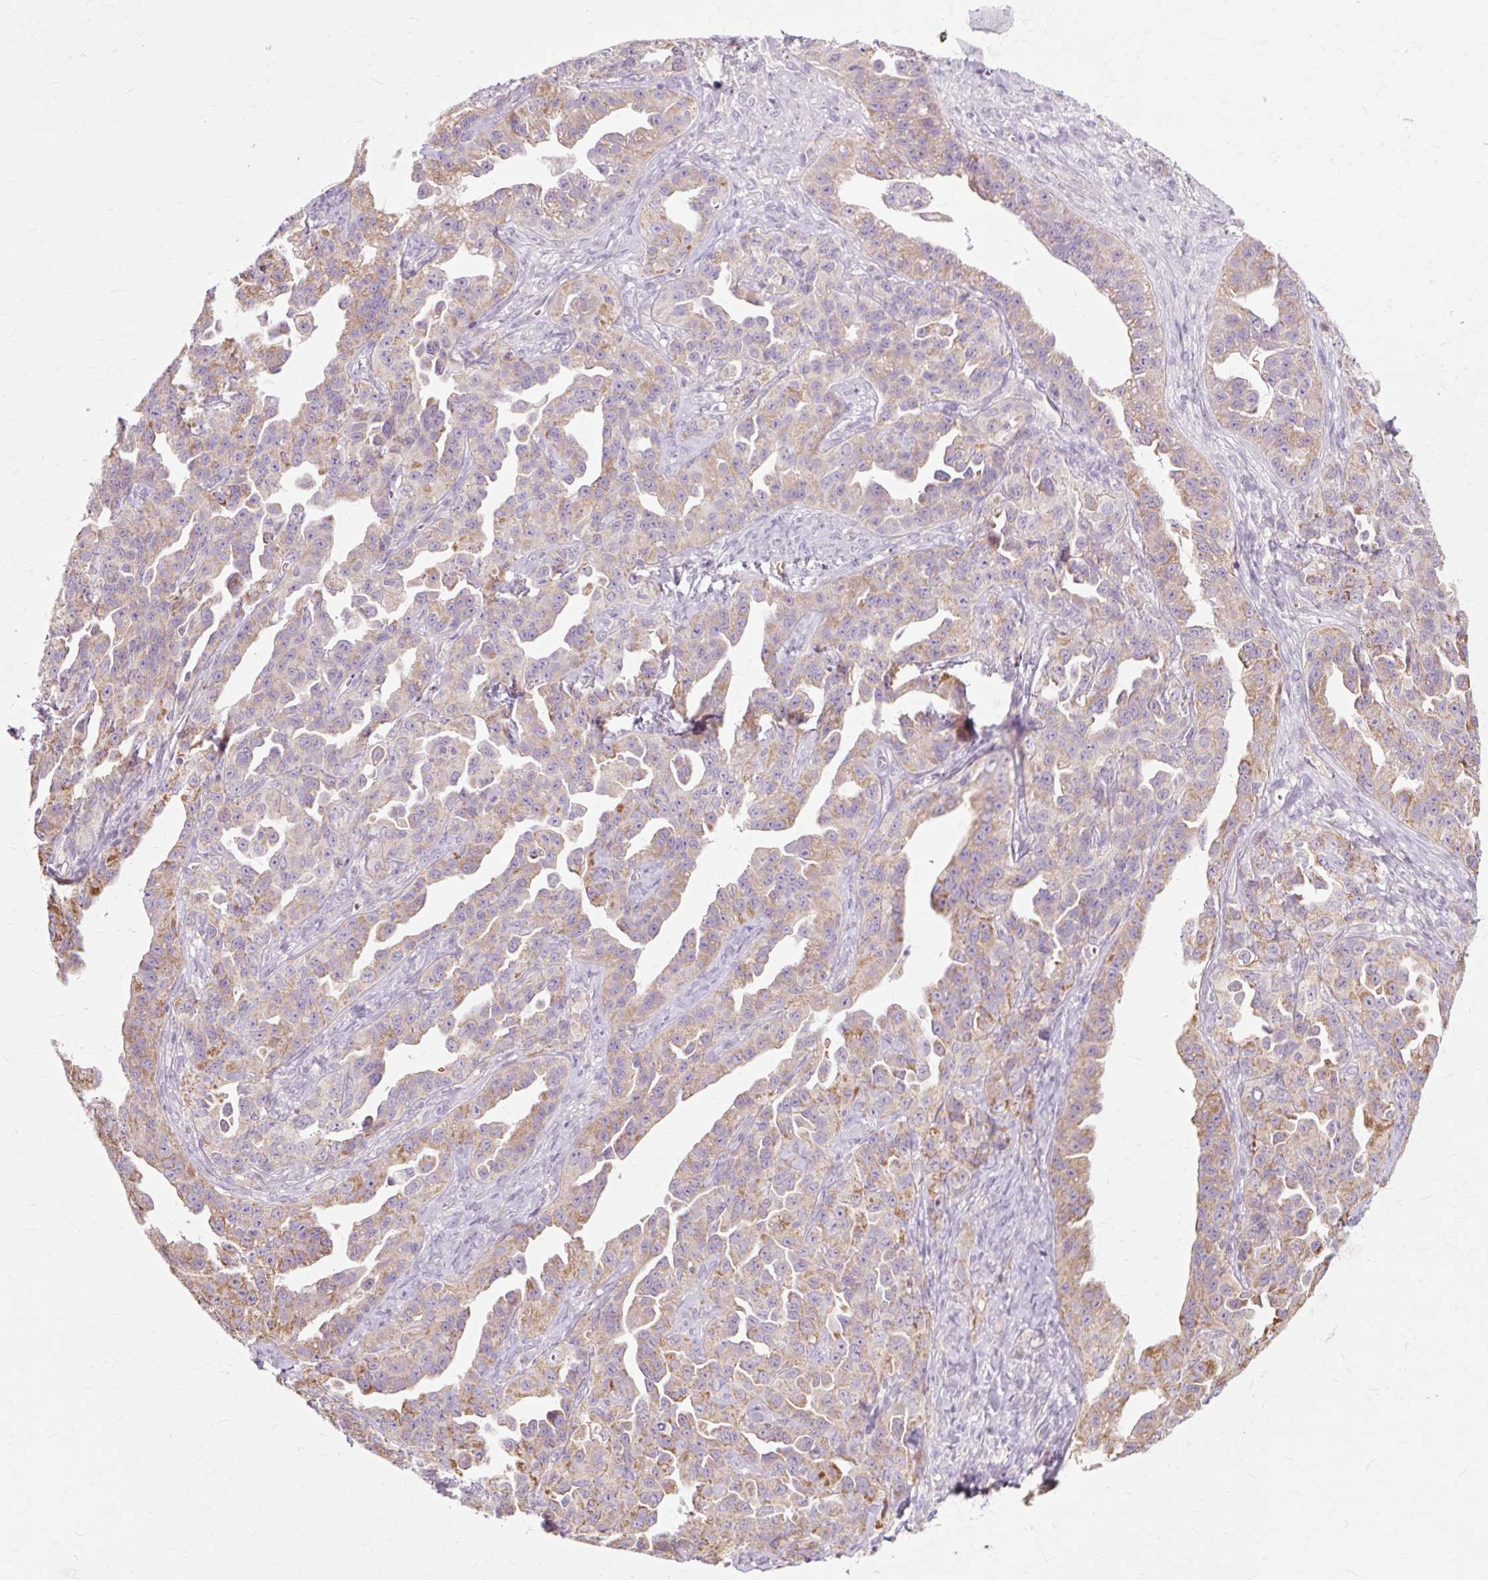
{"staining": {"intensity": "weak", "quantity": ">75%", "location": "cytoplasmic/membranous"}, "tissue": "ovarian cancer", "cell_type": "Tumor cells", "image_type": "cancer", "snomed": [{"axis": "morphology", "description": "Cystadenocarcinoma, serous, NOS"}, {"axis": "topography", "description": "Ovary"}], "caption": "Protein expression analysis of serous cystadenocarcinoma (ovarian) displays weak cytoplasmic/membranous positivity in about >75% of tumor cells. Nuclei are stained in blue.", "gene": "PDZD2", "patient": {"sex": "female", "age": 75}}